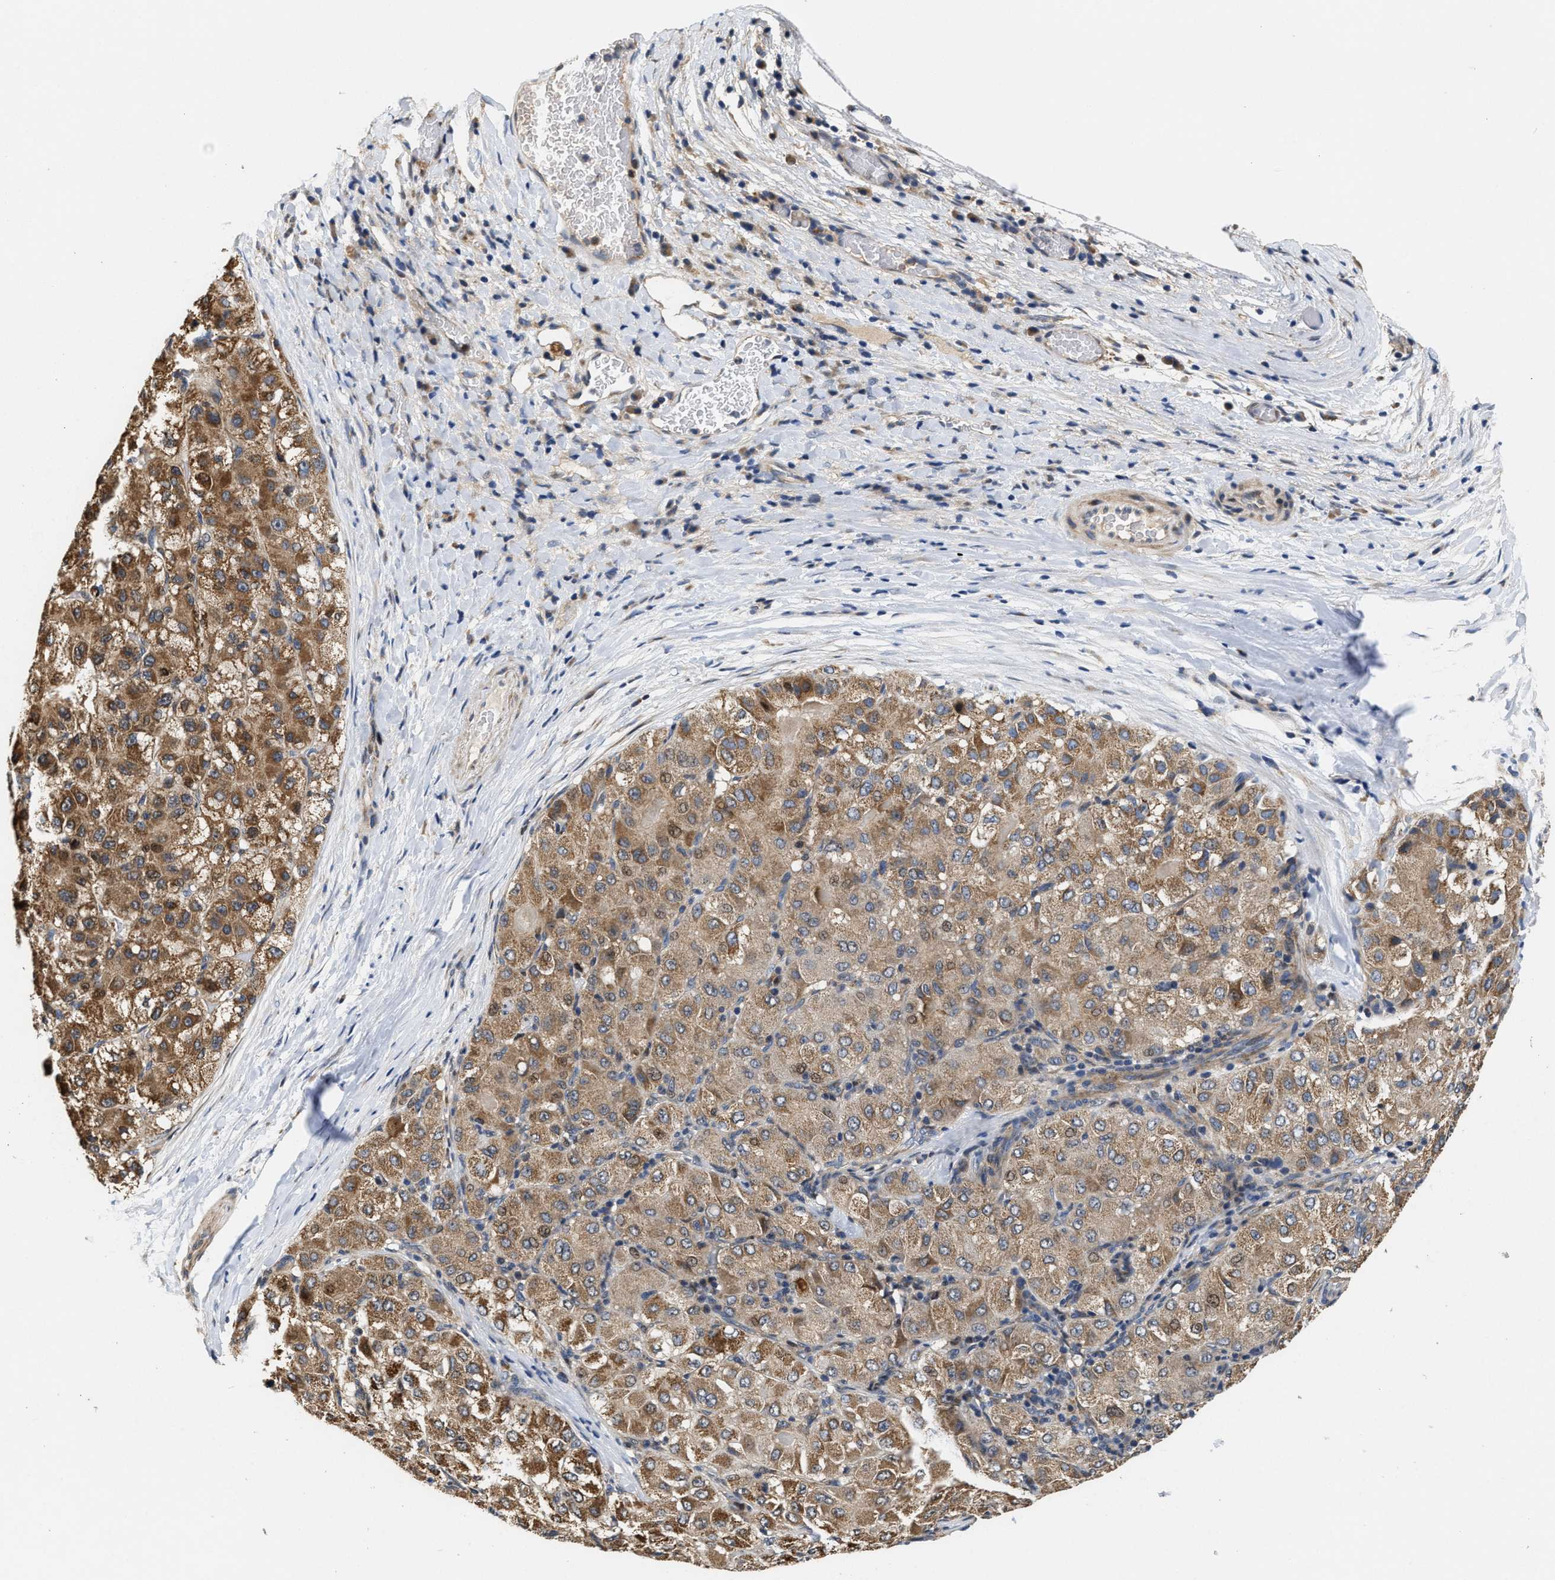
{"staining": {"intensity": "moderate", "quantity": ">75%", "location": "cytoplasmic/membranous"}, "tissue": "liver cancer", "cell_type": "Tumor cells", "image_type": "cancer", "snomed": [{"axis": "morphology", "description": "Carcinoma, Hepatocellular, NOS"}, {"axis": "topography", "description": "Liver"}], "caption": "Hepatocellular carcinoma (liver) stained with a protein marker displays moderate staining in tumor cells.", "gene": "SCYL2", "patient": {"sex": "male", "age": 80}}